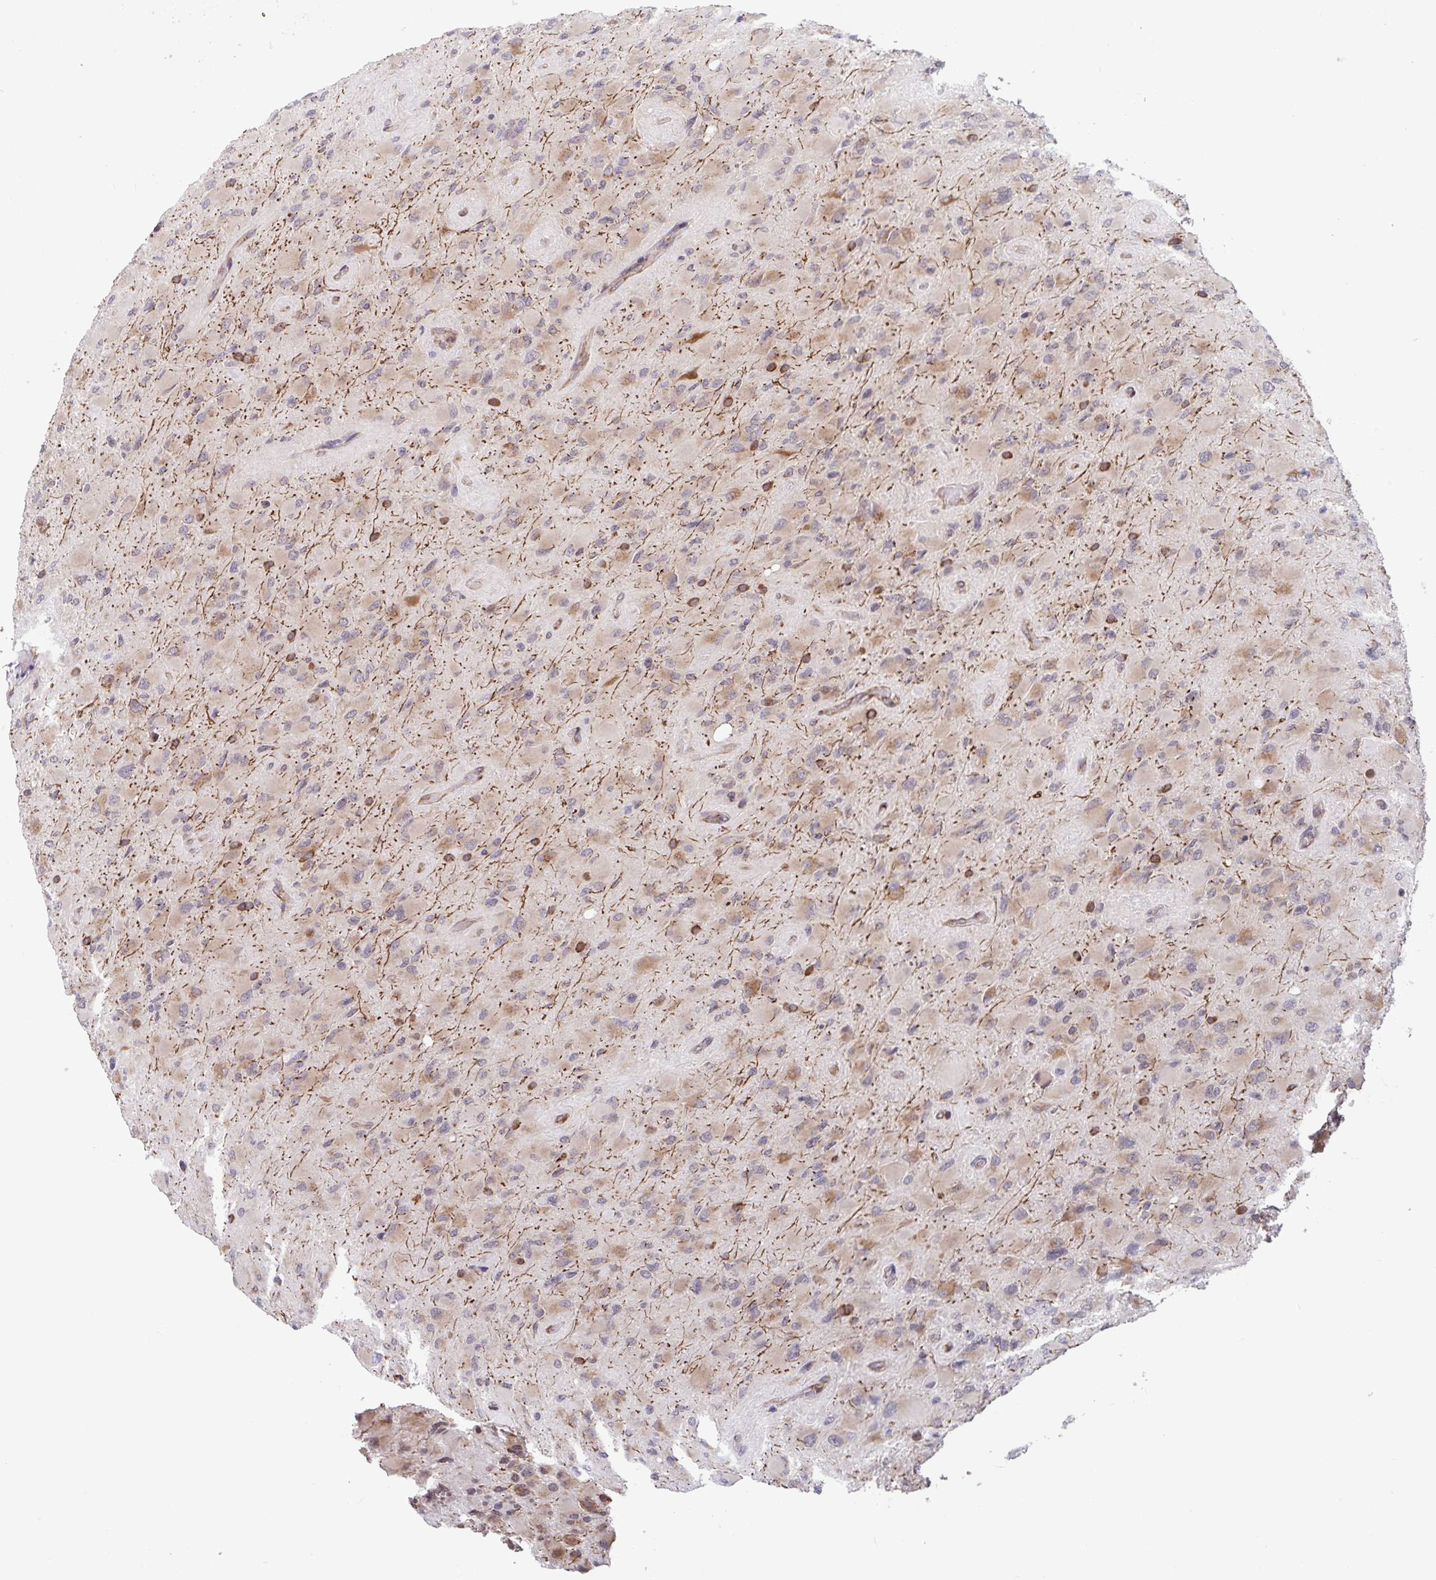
{"staining": {"intensity": "moderate", "quantity": ">75%", "location": "cytoplasmic/membranous"}, "tissue": "glioma", "cell_type": "Tumor cells", "image_type": "cancer", "snomed": [{"axis": "morphology", "description": "Glioma, malignant, High grade"}, {"axis": "topography", "description": "Cerebral cortex"}], "caption": "Moderate cytoplasmic/membranous staining is identified in approximately >75% of tumor cells in high-grade glioma (malignant).", "gene": "ATP5MJ", "patient": {"sex": "female", "age": 36}}